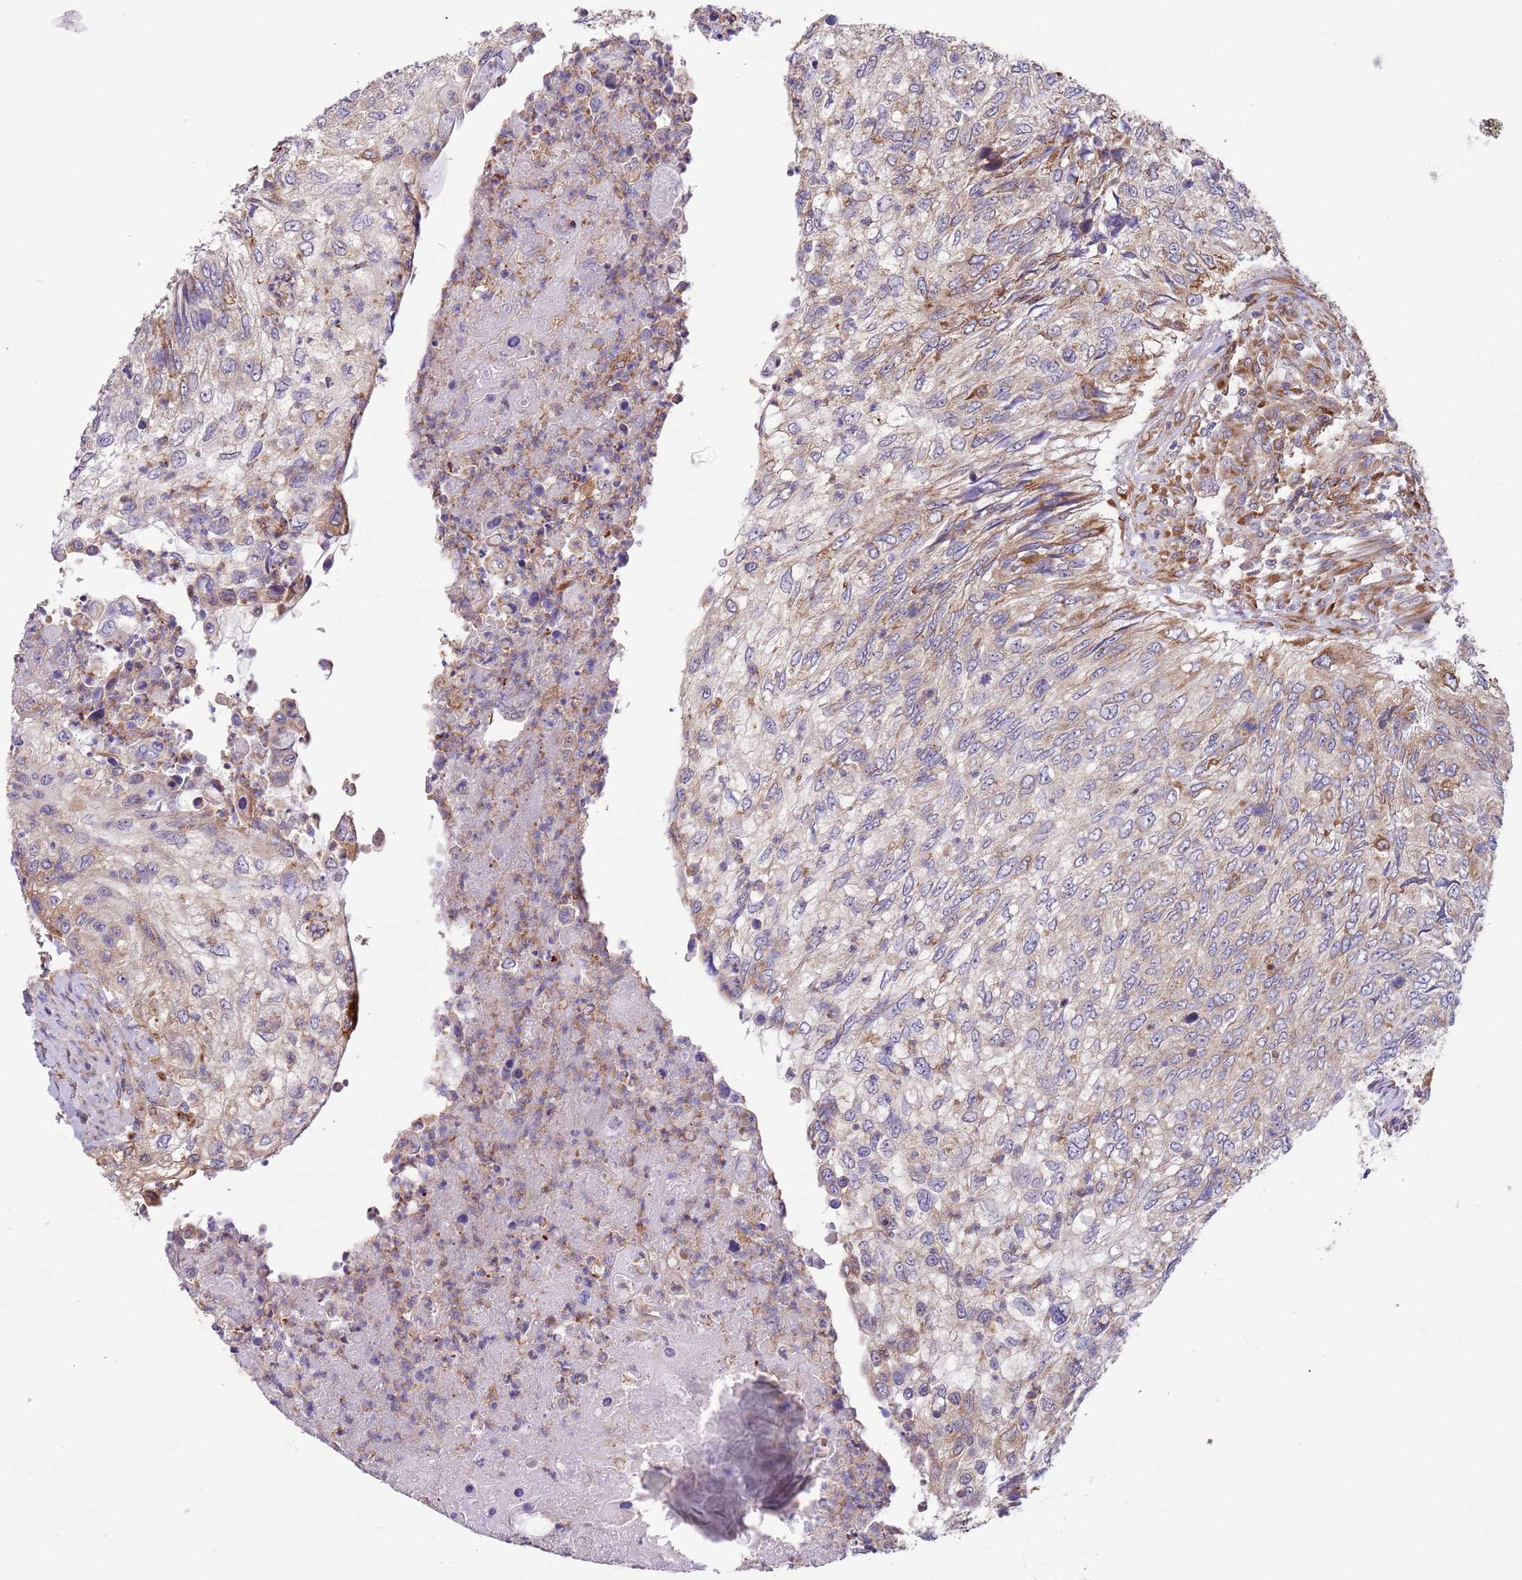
{"staining": {"intensity": "weak", "quantity": "<25%", "location": "cytoplasmic/membranous"}, "tissue": "urothelial cancer", "cell_type": "Tumor cells", "image_type": "cancer", "snomed": [{"axis": "morphology", "description": "Urothelial carcinoma, High grade"}, {"axis": "topography", "description": "Urinary bladder"}], "caption": "Urothelial cancer was stained to show a protein in brown. There is no significant positivity in tumor cells.", "gene": "ARMCX6", "patient": {"sex": "female", "age": 60}}